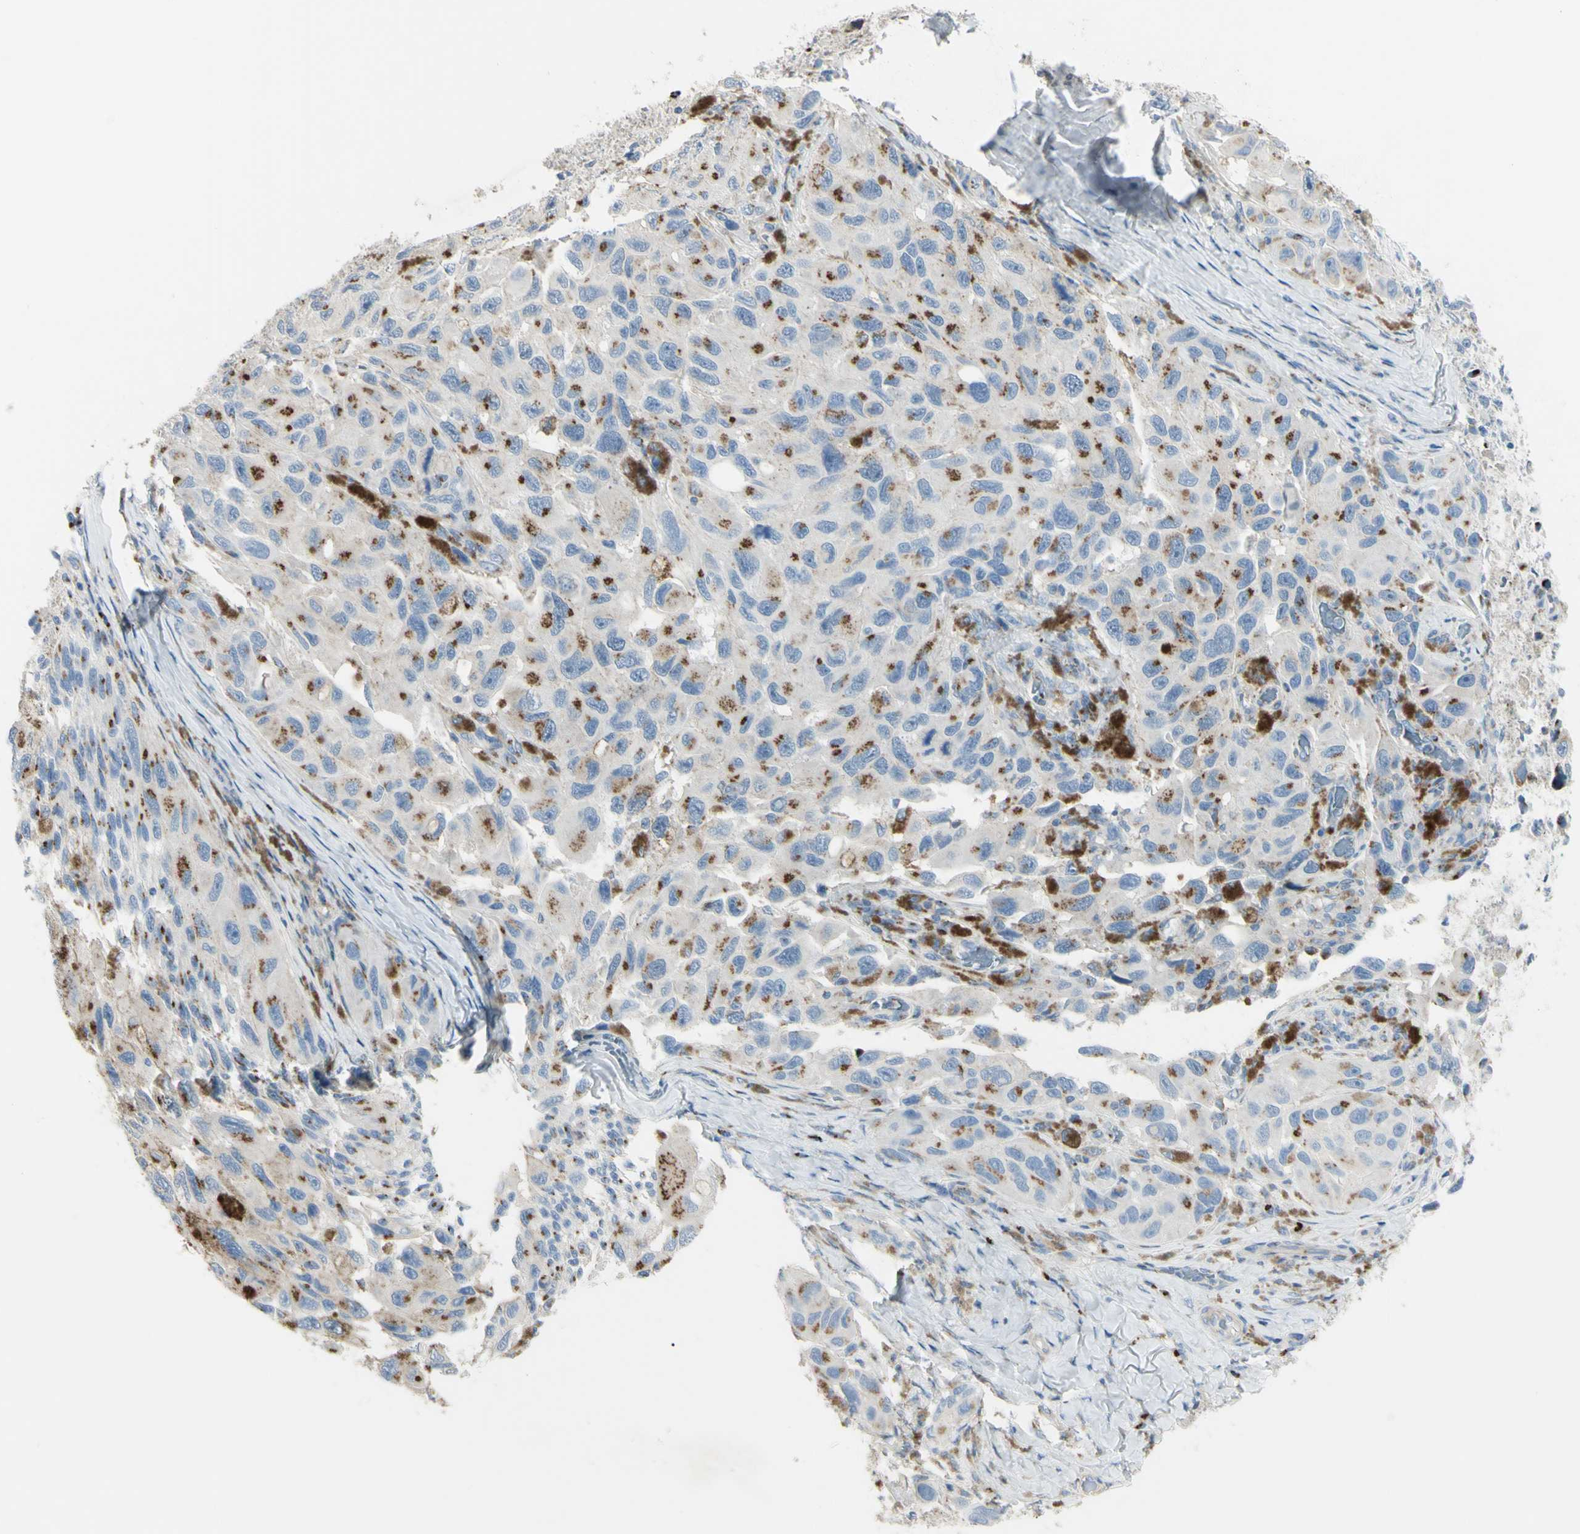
{"staining": {"intensity": "moderate", "quantity": "25%-75%", "location": "cytoplasmic/membranous"}, "tissue": "melanoma", "cell_type": "Tumor cells", "image_type": "cancer", "snomed": [{"axis": "morphology", "description": "Malignant melanoma, NOS"}, {"axis": "topography", "description": "Skin"}], "caption": "About 25%-75% of tumor cells in malignant melanoma exhibit moderate cytoplasmic/membranous protein positivity as visualized by brown immunohistochemical staining.", "gene": "B4GALT3", "patient": {"sex": "female", "age": 73}}